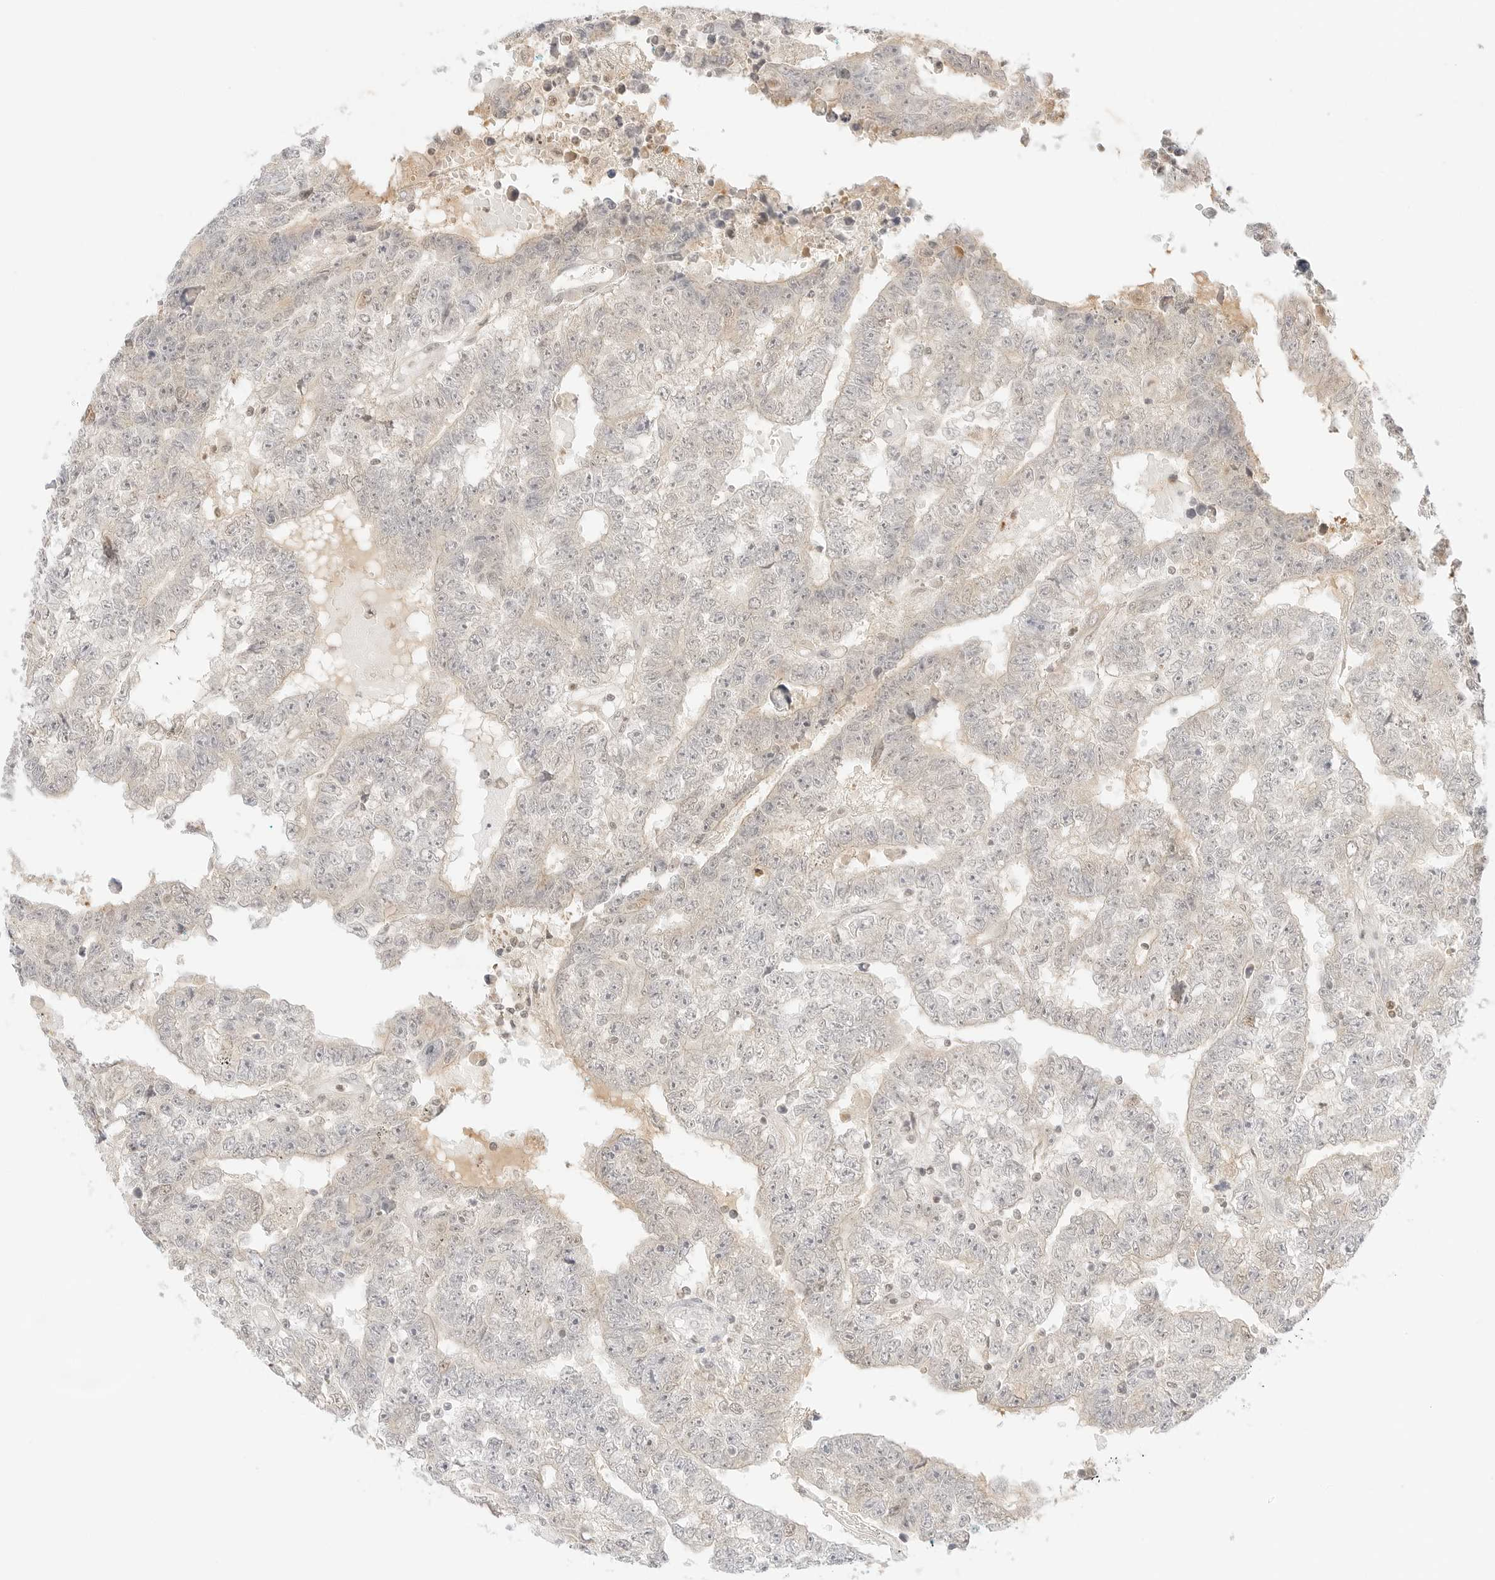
{"staining": {"intensity": "negative", "quantity": "none", "location": "none"}, "tissue": "testis cancer", "cell_type": "Tumor cells", "image_type": "cancer", "snomed": [{"axis": "morphology", "description": "Carcinoma, Embryonal, NOS"}, {"axis": "topography", "description": "Testis"}], "caption": "DAB (3,3'-diaminobenzidine) immunohistochemical staining of testis cancer (embryonal carcinoma) displays no significant expression in tumor cells.", "gene": "GNAS", "patient": {"sex": "male", "age": 25}}